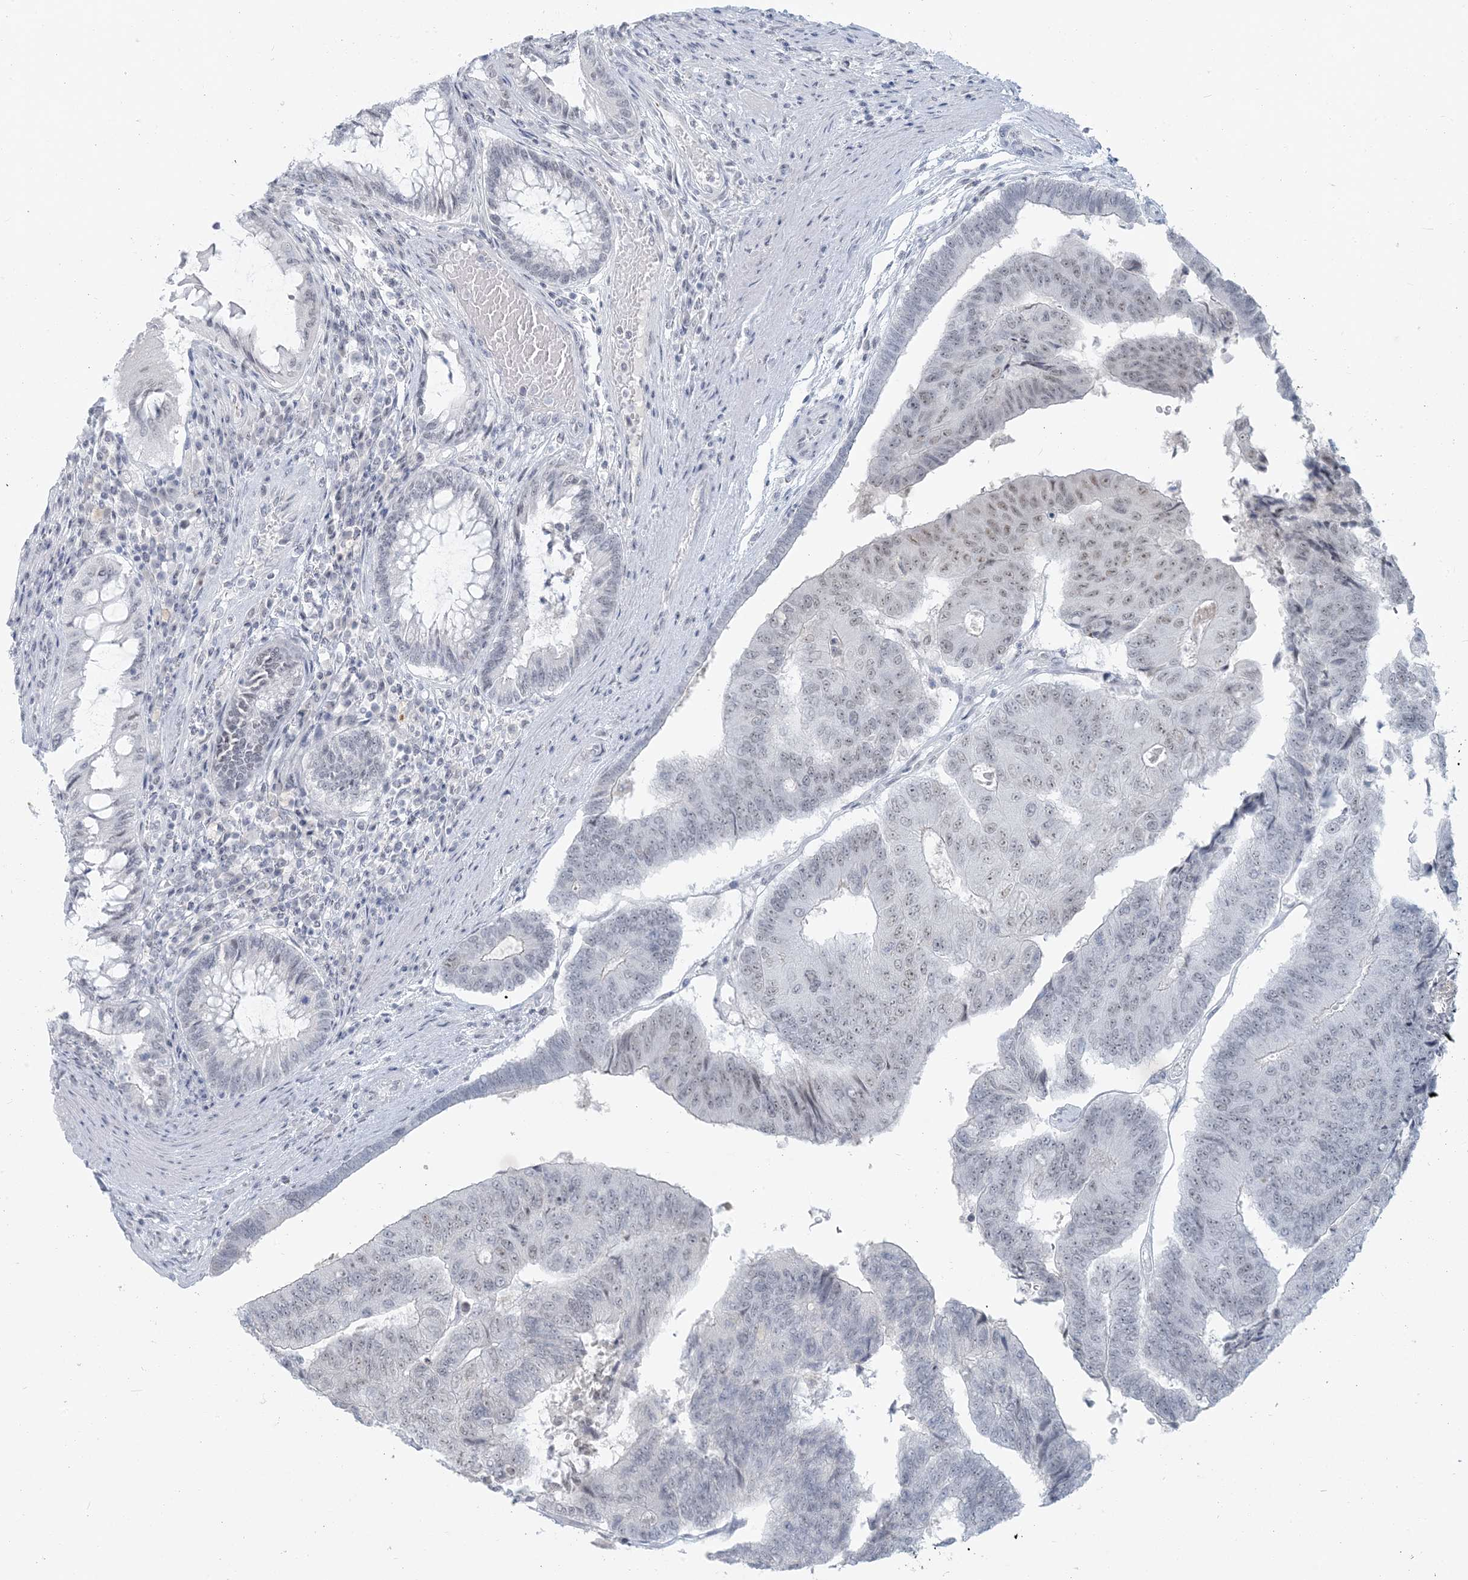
{"staining": {"intensity": "weak", "quantity": "<25%", "location": "nuclear"}, "tissue": "colorectal cancer", "cell_type": "Tumor cells", "image_type": "cancer", "snomed": [{"axis": "morphology", "description": "Adenocarcinoma, NOS"}, {"axis": "topography", "description": "Colon"}], "caption": "Immunohistochemistry (IHC) of colorectal adenocarcinoma demonstrates no positivity in tumor cells.", "gene": "SCML1", "patient": {"sex": "female", "age": 67}}